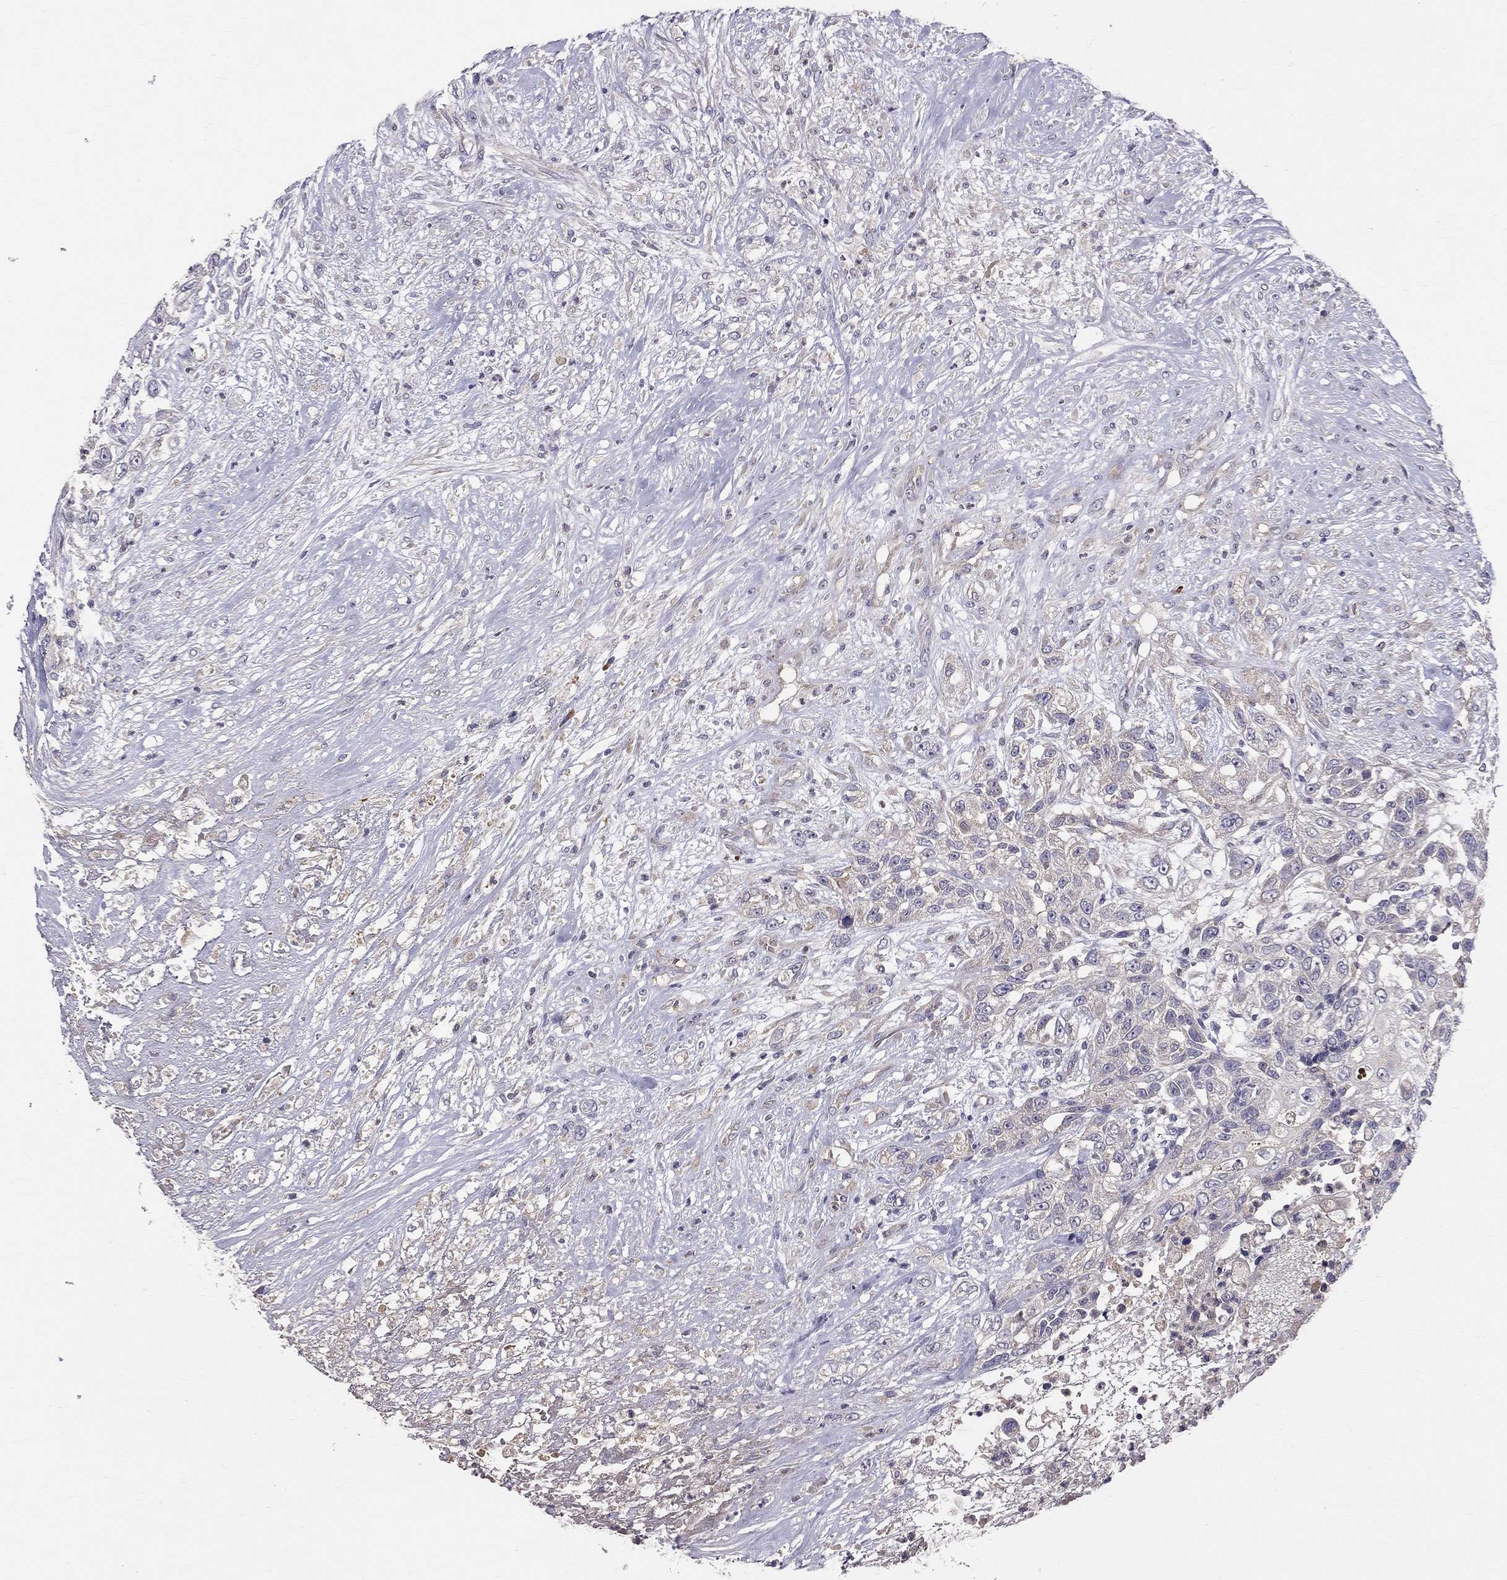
{"staining": {"intensity": "weak", "quantity": "<25%", "location": "cytoplasmic/membranous"}, "tissue": "urothelial cancer", "cell_type": "Tumor cells", "image_type": "cancer", "snomed": [{"axis": "morphology", "description": "Urothelial carcinoma, High grade"}, {"axis": "topography", "description": "Urinary bladder"}], "caption": "This is a photomicrograph of IHC staining of urothelial cancer, which shows no expression in tumor cells. (Immunohistochemistry (ihc), brightfield microscopy, high magnification).", "gene": "PIK3CG", "patient": {"sex": "female", "age": 56}}